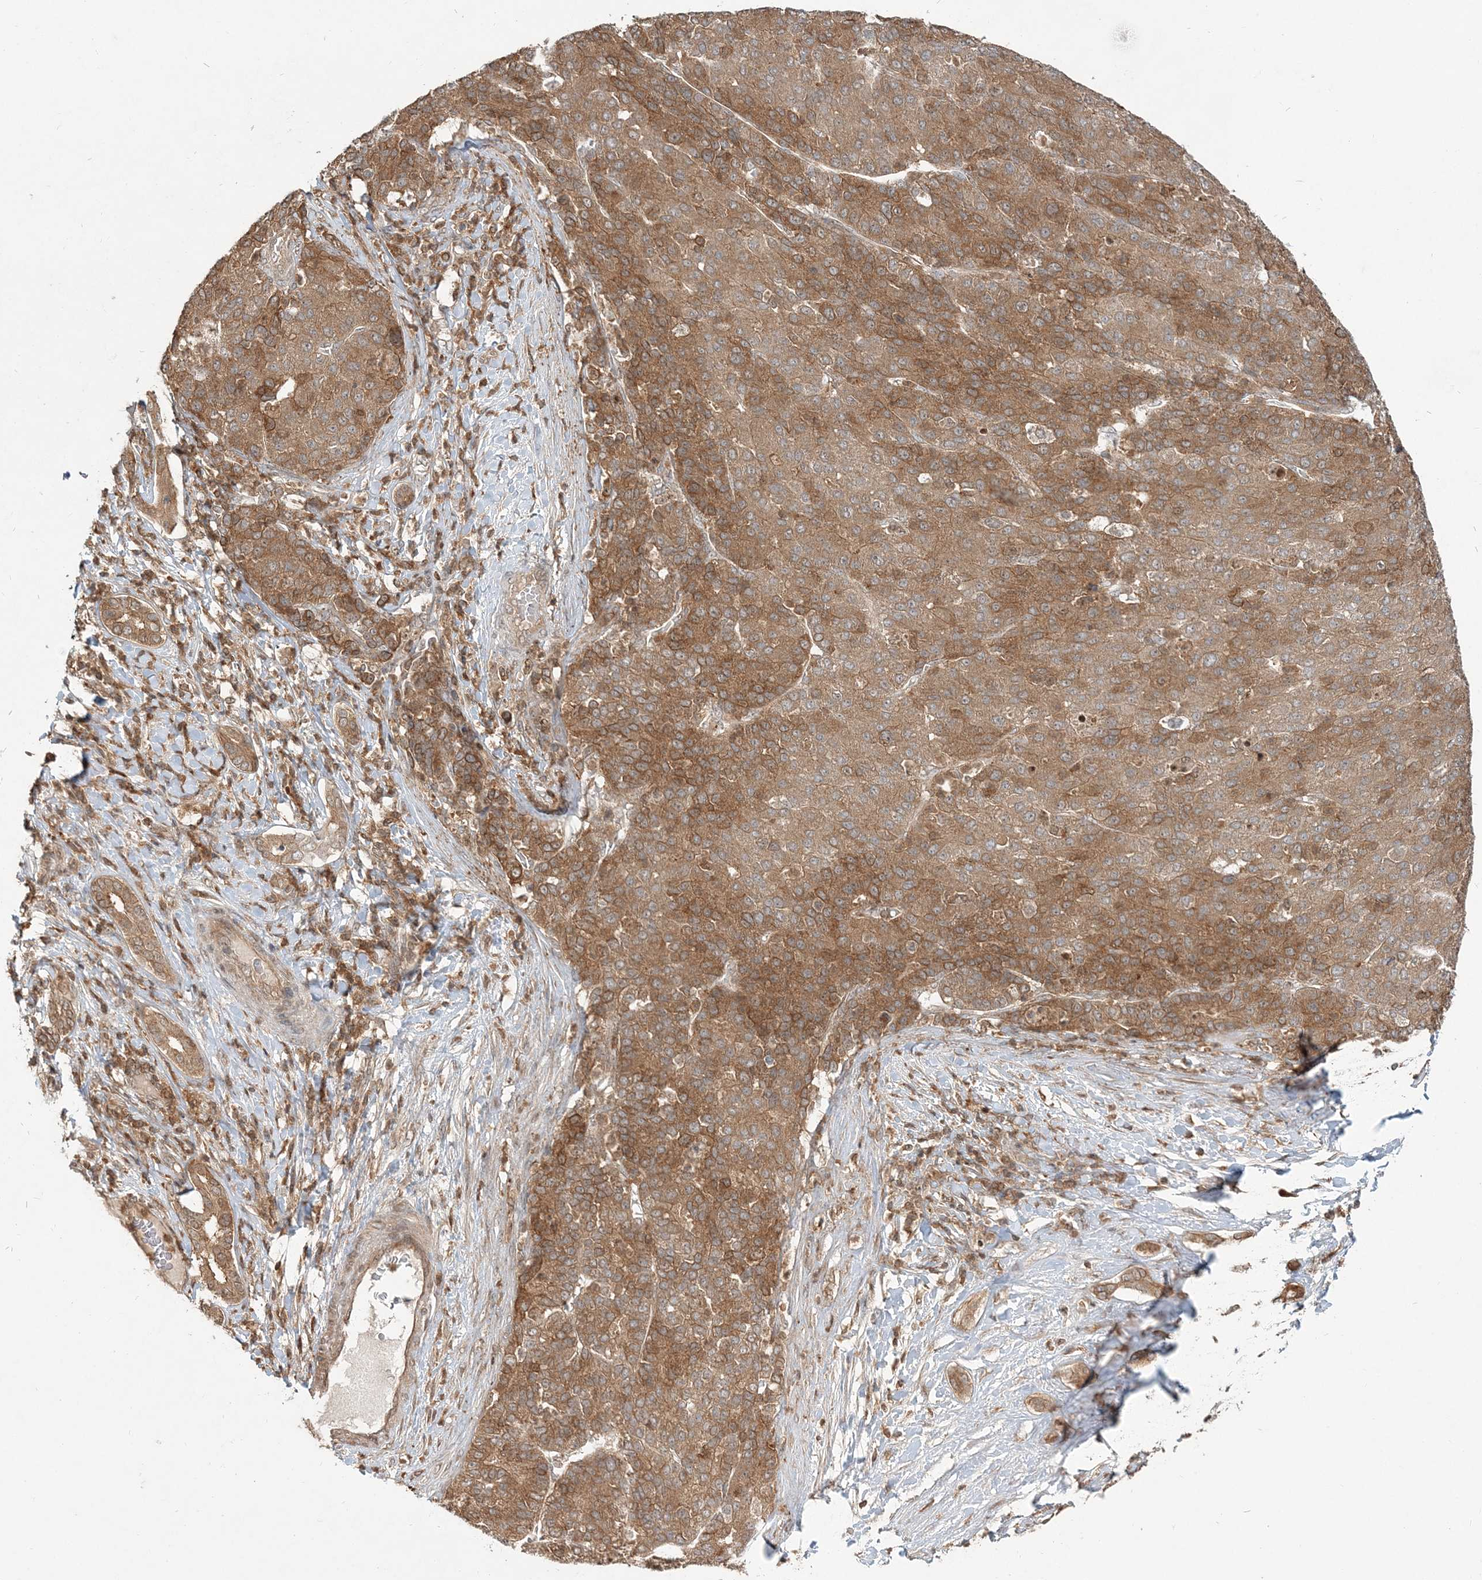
{"staining": {"intensity": "moderate", "quantity": ">75%", "location": "cytoplasmic/membranous"}, "tissue": "liver cancer", "cell_type": "Tumor cells", "image_type": "cancer", "snomed": [{"axis": "morphology", "description": "Carcinoma, Hepatocellular, NOS"}, {"axis": "topography", "description": "Liver"}], "caption": "This is a photomicrograph of immunohistochemistry staining of liver hepatocellular carcinoma, which shows moderate expression in the cytoplasmic/membranous of tumor cells.", "gene": "CAB39", "patient": {"sex": "male", "age": 65}}